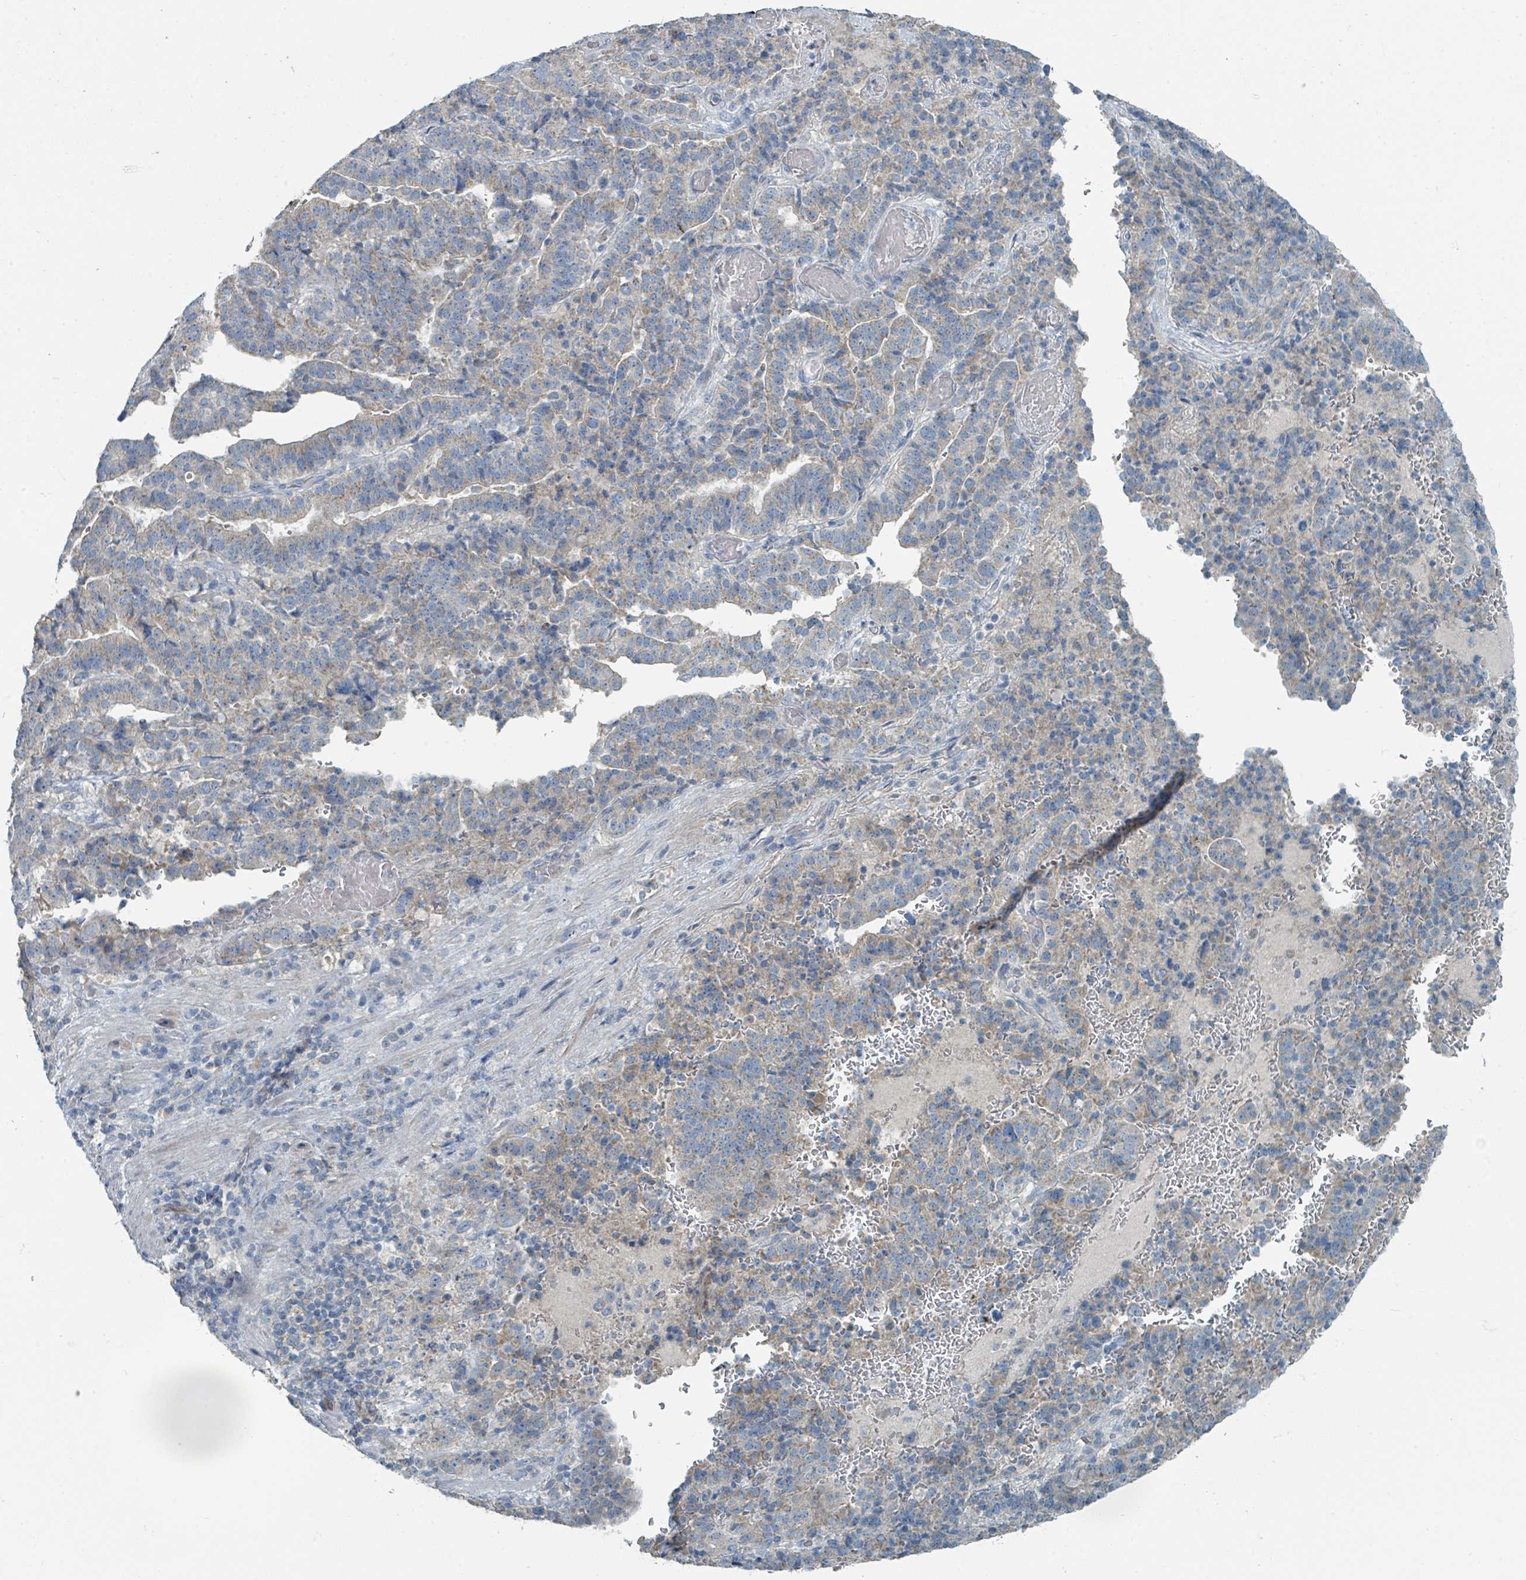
{"staining": {"intensity": "weak", "quantity": "25%-75%", "location": "cytoplasmic/membranous"}, "tissue": "stomach cancer", "cell_type": "Tumor cells", "image_type": "cancer", "snomed": [{"axis": "morphology", "description": "Adenocarcinoma, NOS"}, {"axis": "topography", "description": "Stomach"}], "caption": "High-magnification brightfield microscopy of stomach cancer stained with DAB (3,3'-diaminobenzidine) (brown) and counterstained with hematoxylin (blue). tumor cells exhibit weak cytoplasmic/membranous expression is seen in about25%-75% of cells. (Stains: DAB (3,3'-diaminobenzidine) in brown, nuclei in blue, Microscopy: brightfield microscopy at high magnification).", "gene": "RASA4", "patient": {"sex": "male", "age": 48}}